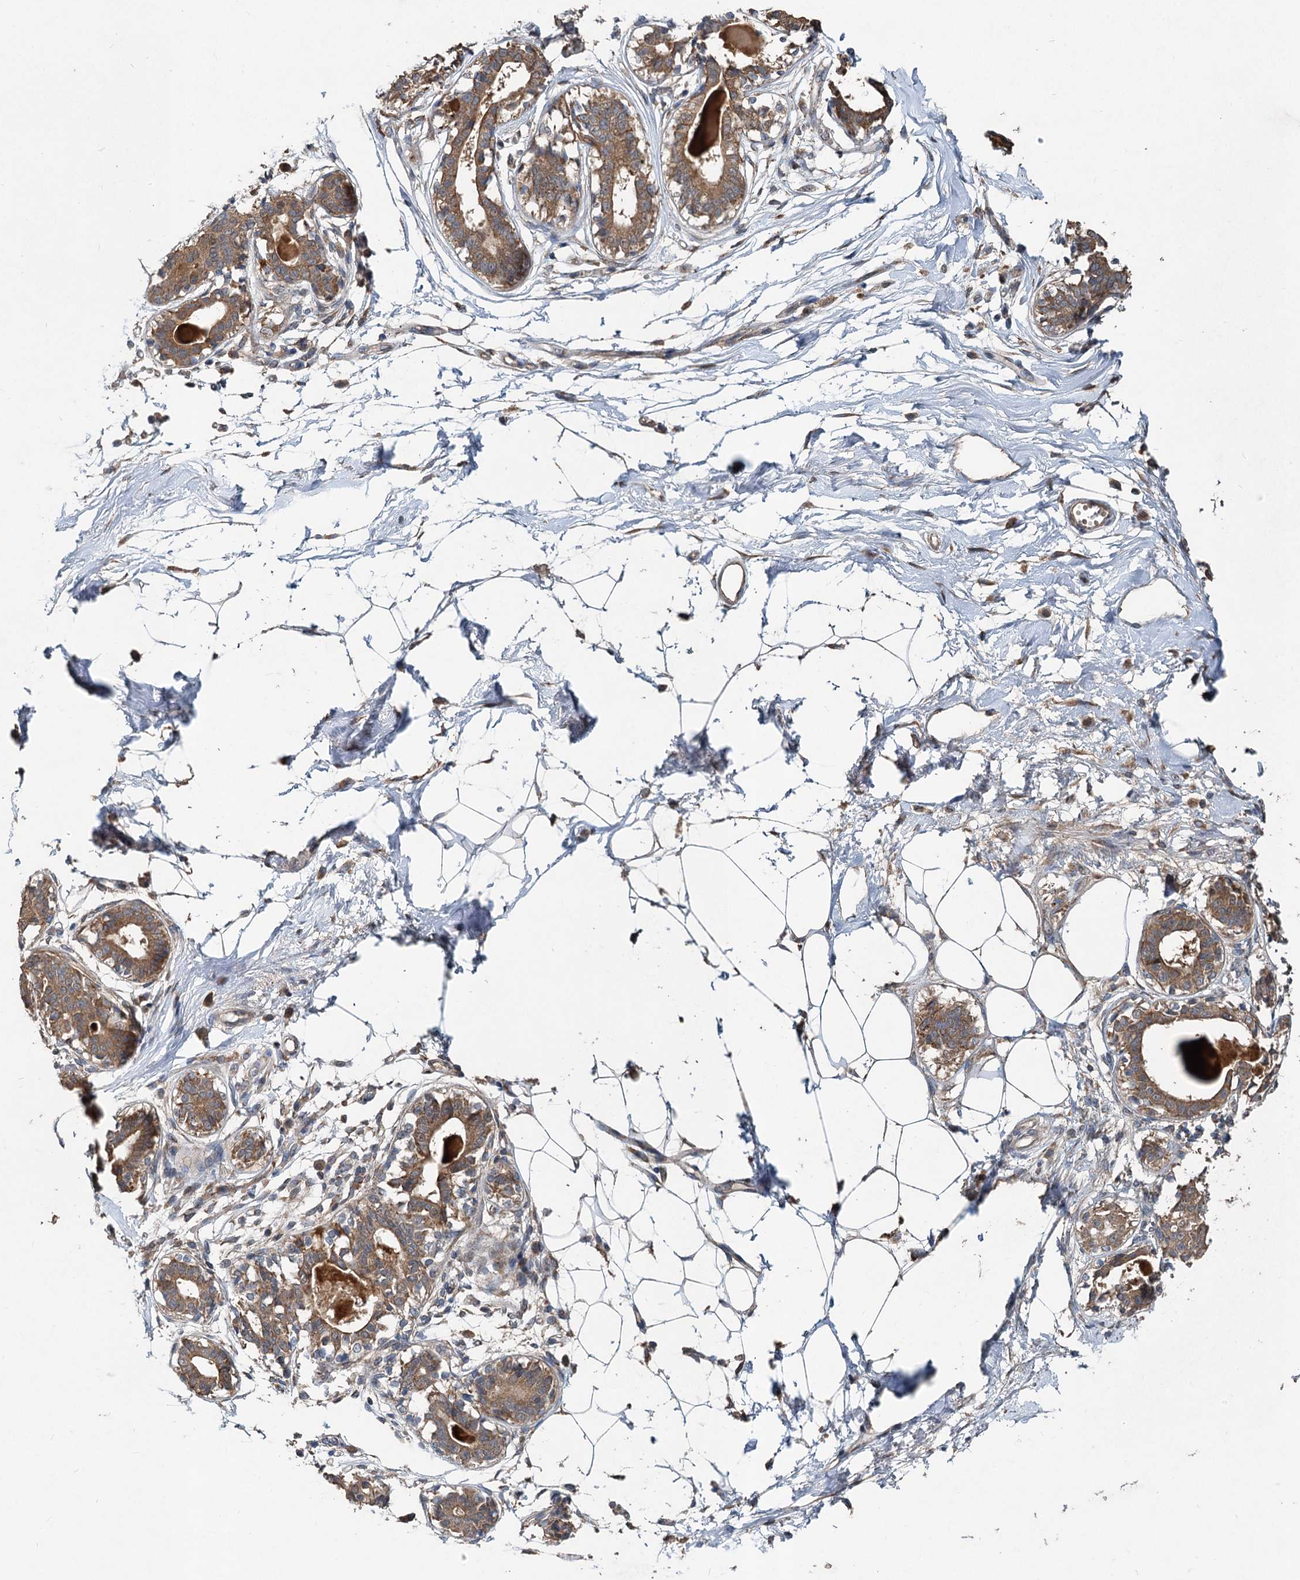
{"staining": {"intensity": "weak", "quantity": ">75%", "location": "cytoplasmic/membranous"}, "tissue": "breast", "cell_type": "Adipocytes", "image_type": "normal", "snomed": [{"axis": "morphology", "description": "Normal tissue, NOS"}, {"axis": "topography", "description": "Breast"}], "caption": "Protein staining of normal breast demonstrates weak cytoplasmic/membranous staining in approximately >75% of adipocytes.", "gene": "OTUB1", "patient": {"sex": "female", "age": 45}}